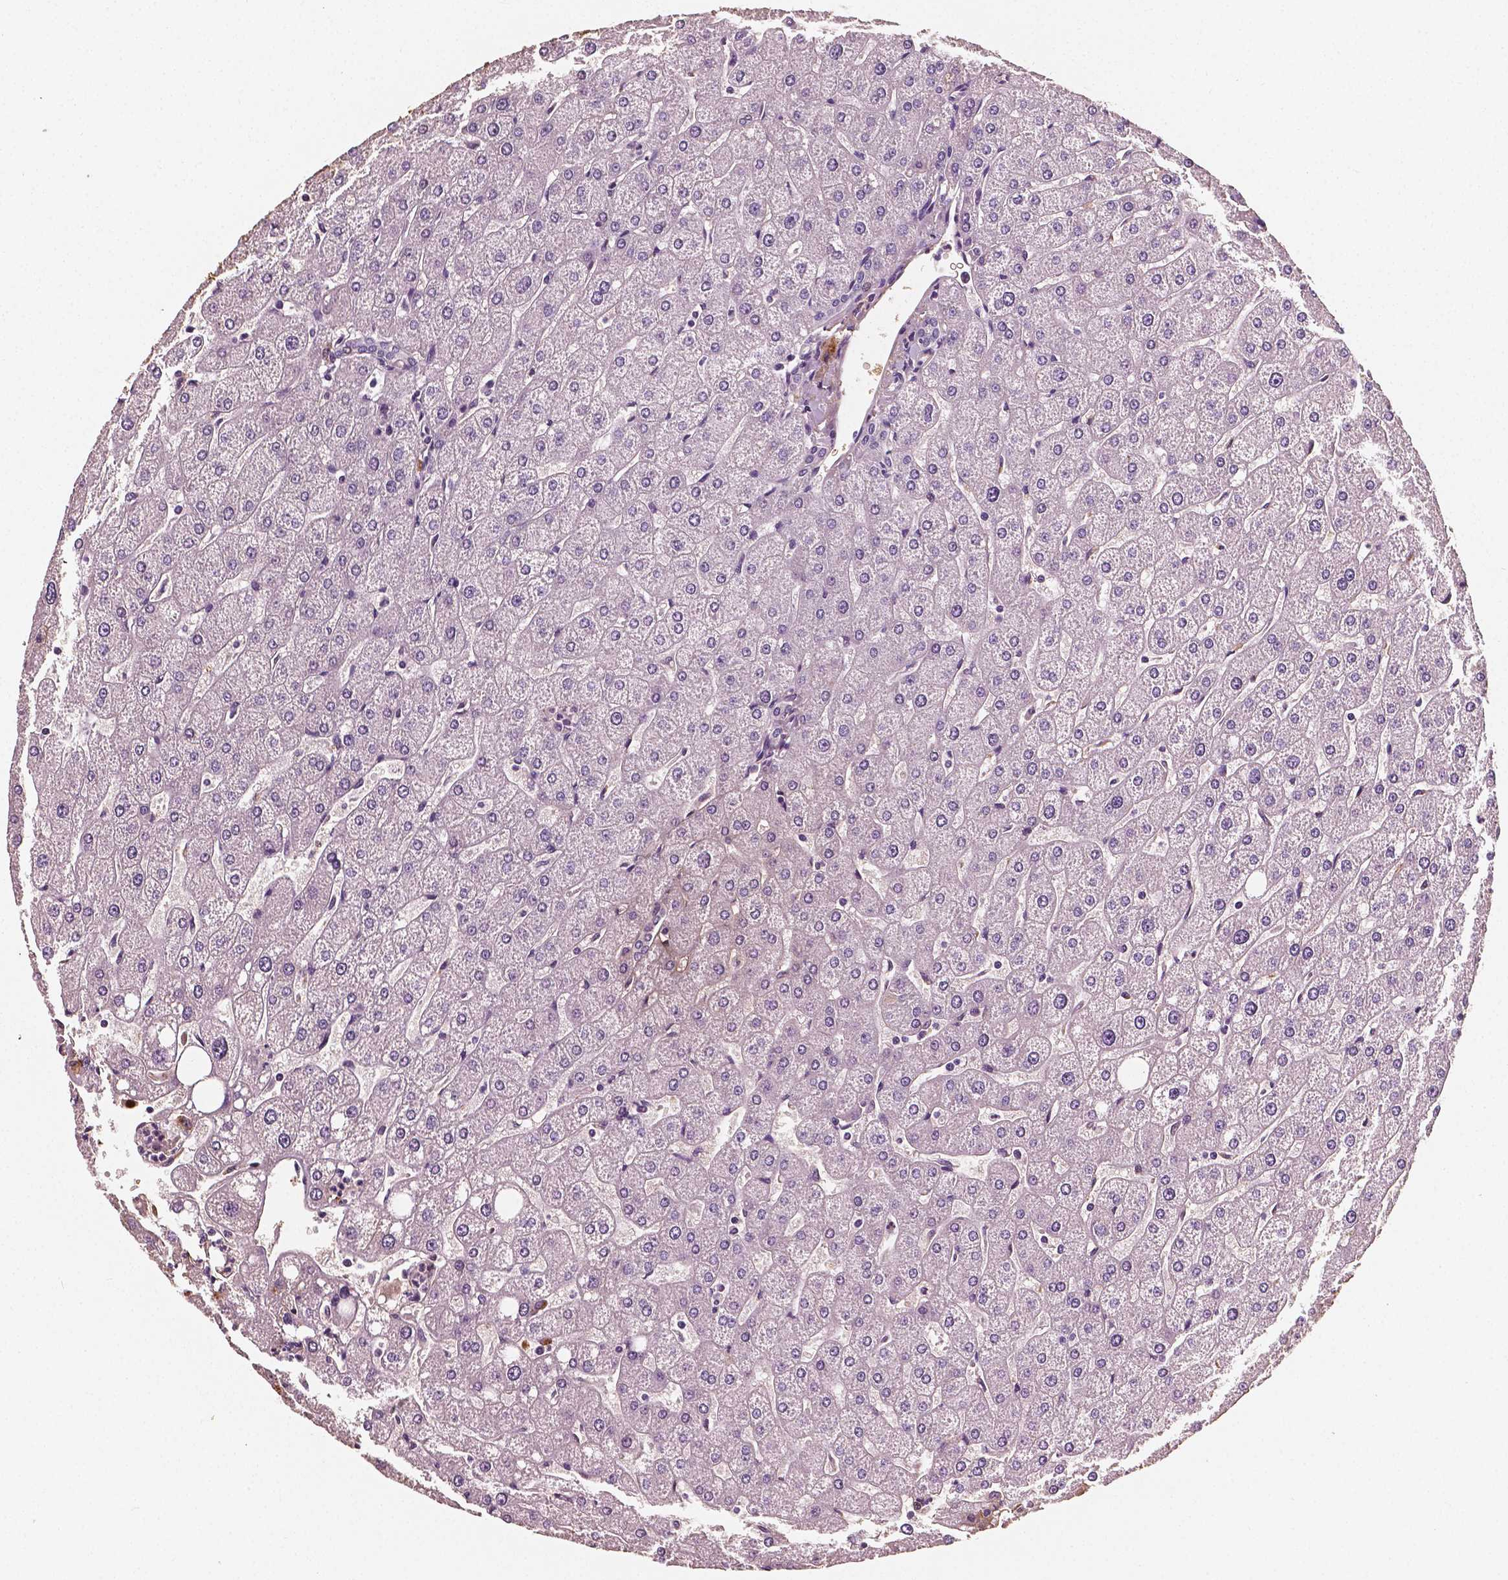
{"staining": {"intensity": "negative", "quantity": "none", "location": "none"}, "tissue": "liver", "cell_type": "Cholangiocytes", "image_type": "normal", "snomed": [{"axis": "morphology", "description": "Normal tissue, NOS"}, {"axis": "topography", "description": "Liver"}], "caption": "High power microscopy histopathology image of an immunohistochemistry image of benign liver, revealing no significant expression in cholangiocytes. (DAB (3,3'-diaminobenzidine) immunohistochemistry (IHC), high magnification).", "gene": "FBLN1", "patient": {"sex": "male", "age": 67}}